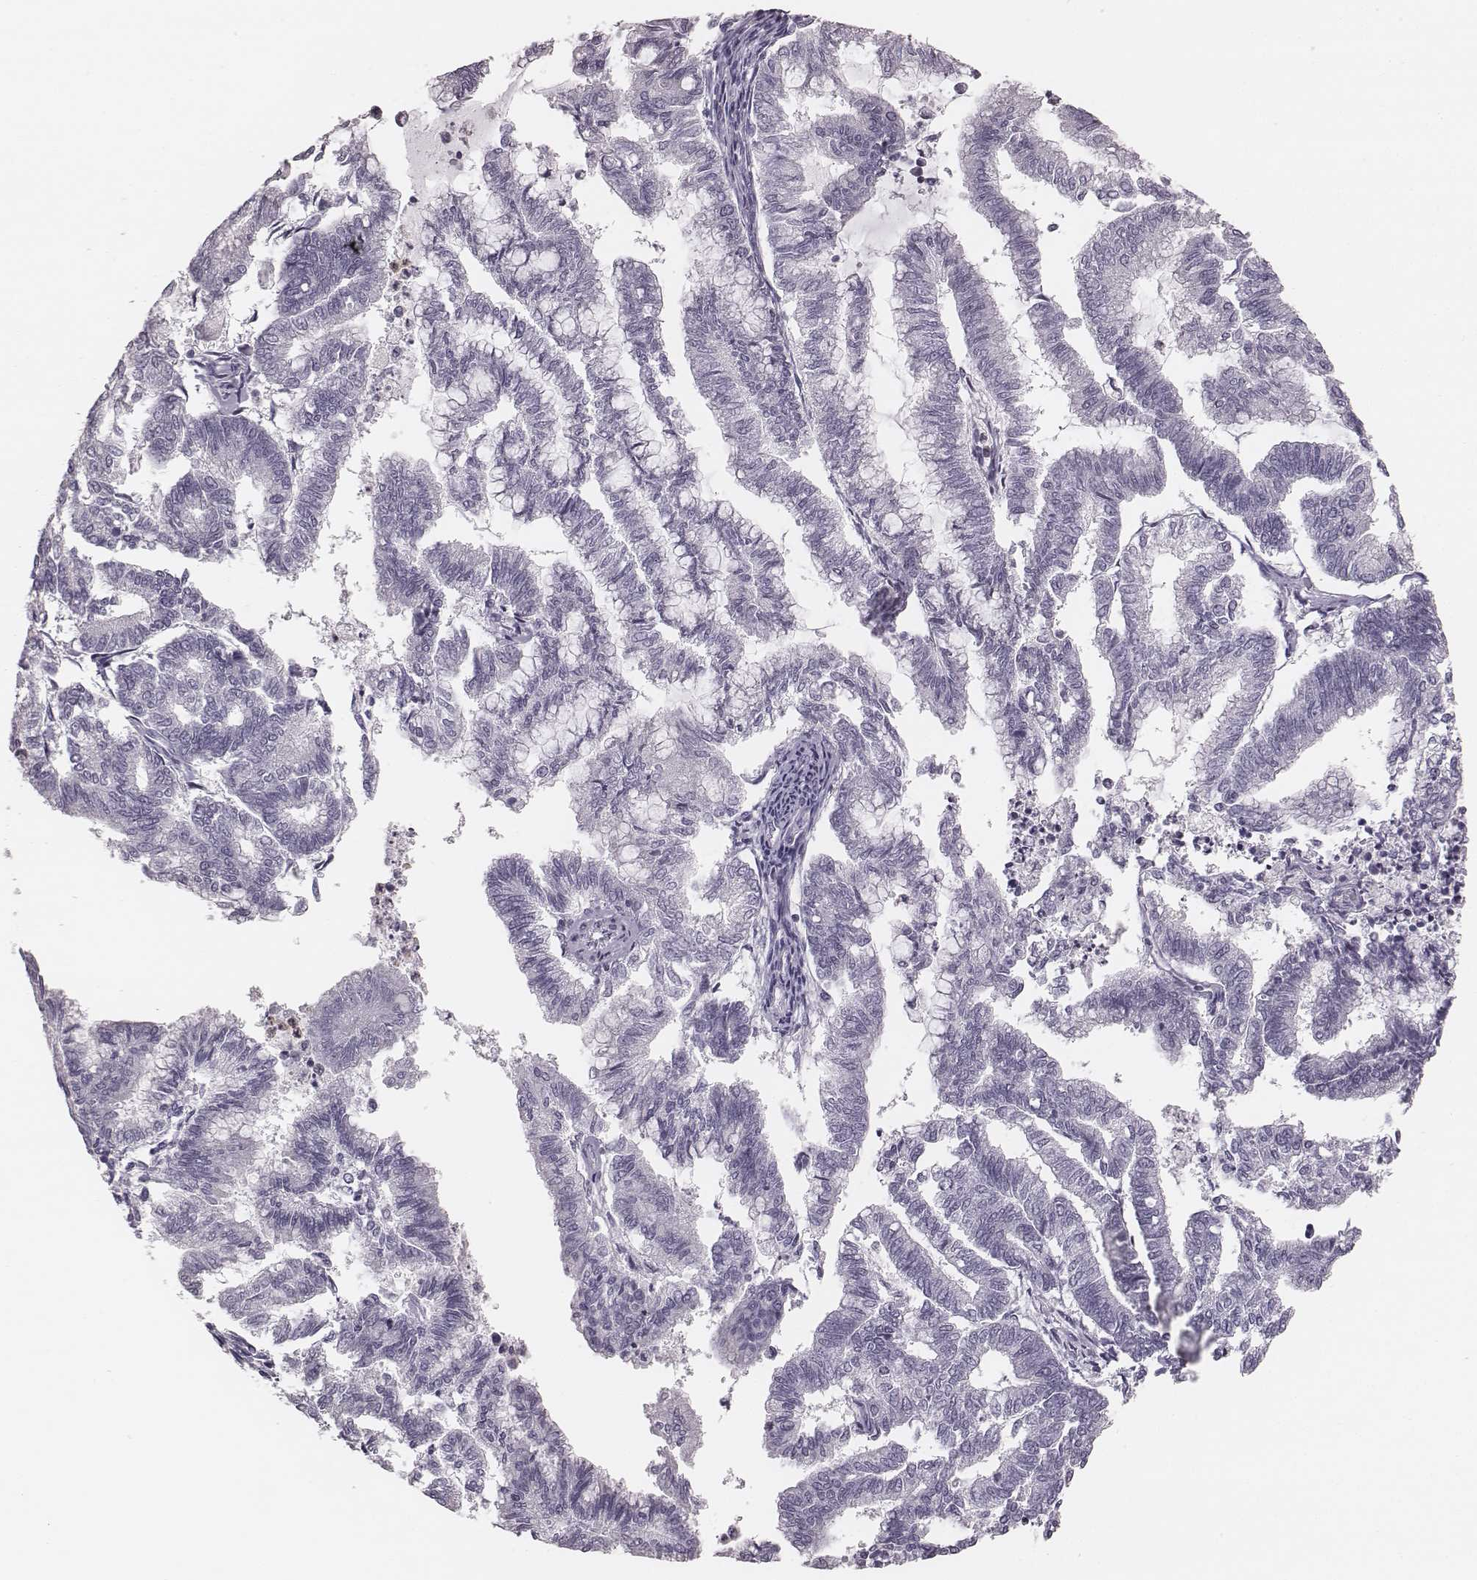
{"staining": {"intensity": "negative", "quantity": "none", "location": "none"}, "tissue": "endometrial cancer", "cell_type": "Tumor cells", "image_type": "cancer", "snomed": [{"axis": "morphology", "description": "Adenocarcinoma, NOS"}, {"axis": "topography", "description": "Endometrium"}], "caption": "High magnification brightfield microscopy of endometrial adenocarcinoma stained with DAB (brown) and counterstained with hematoxylin (blue): tumor cells show no significant expression.", "gene": "ZNF365", "patient": {"sex": "female", "age": 79}}